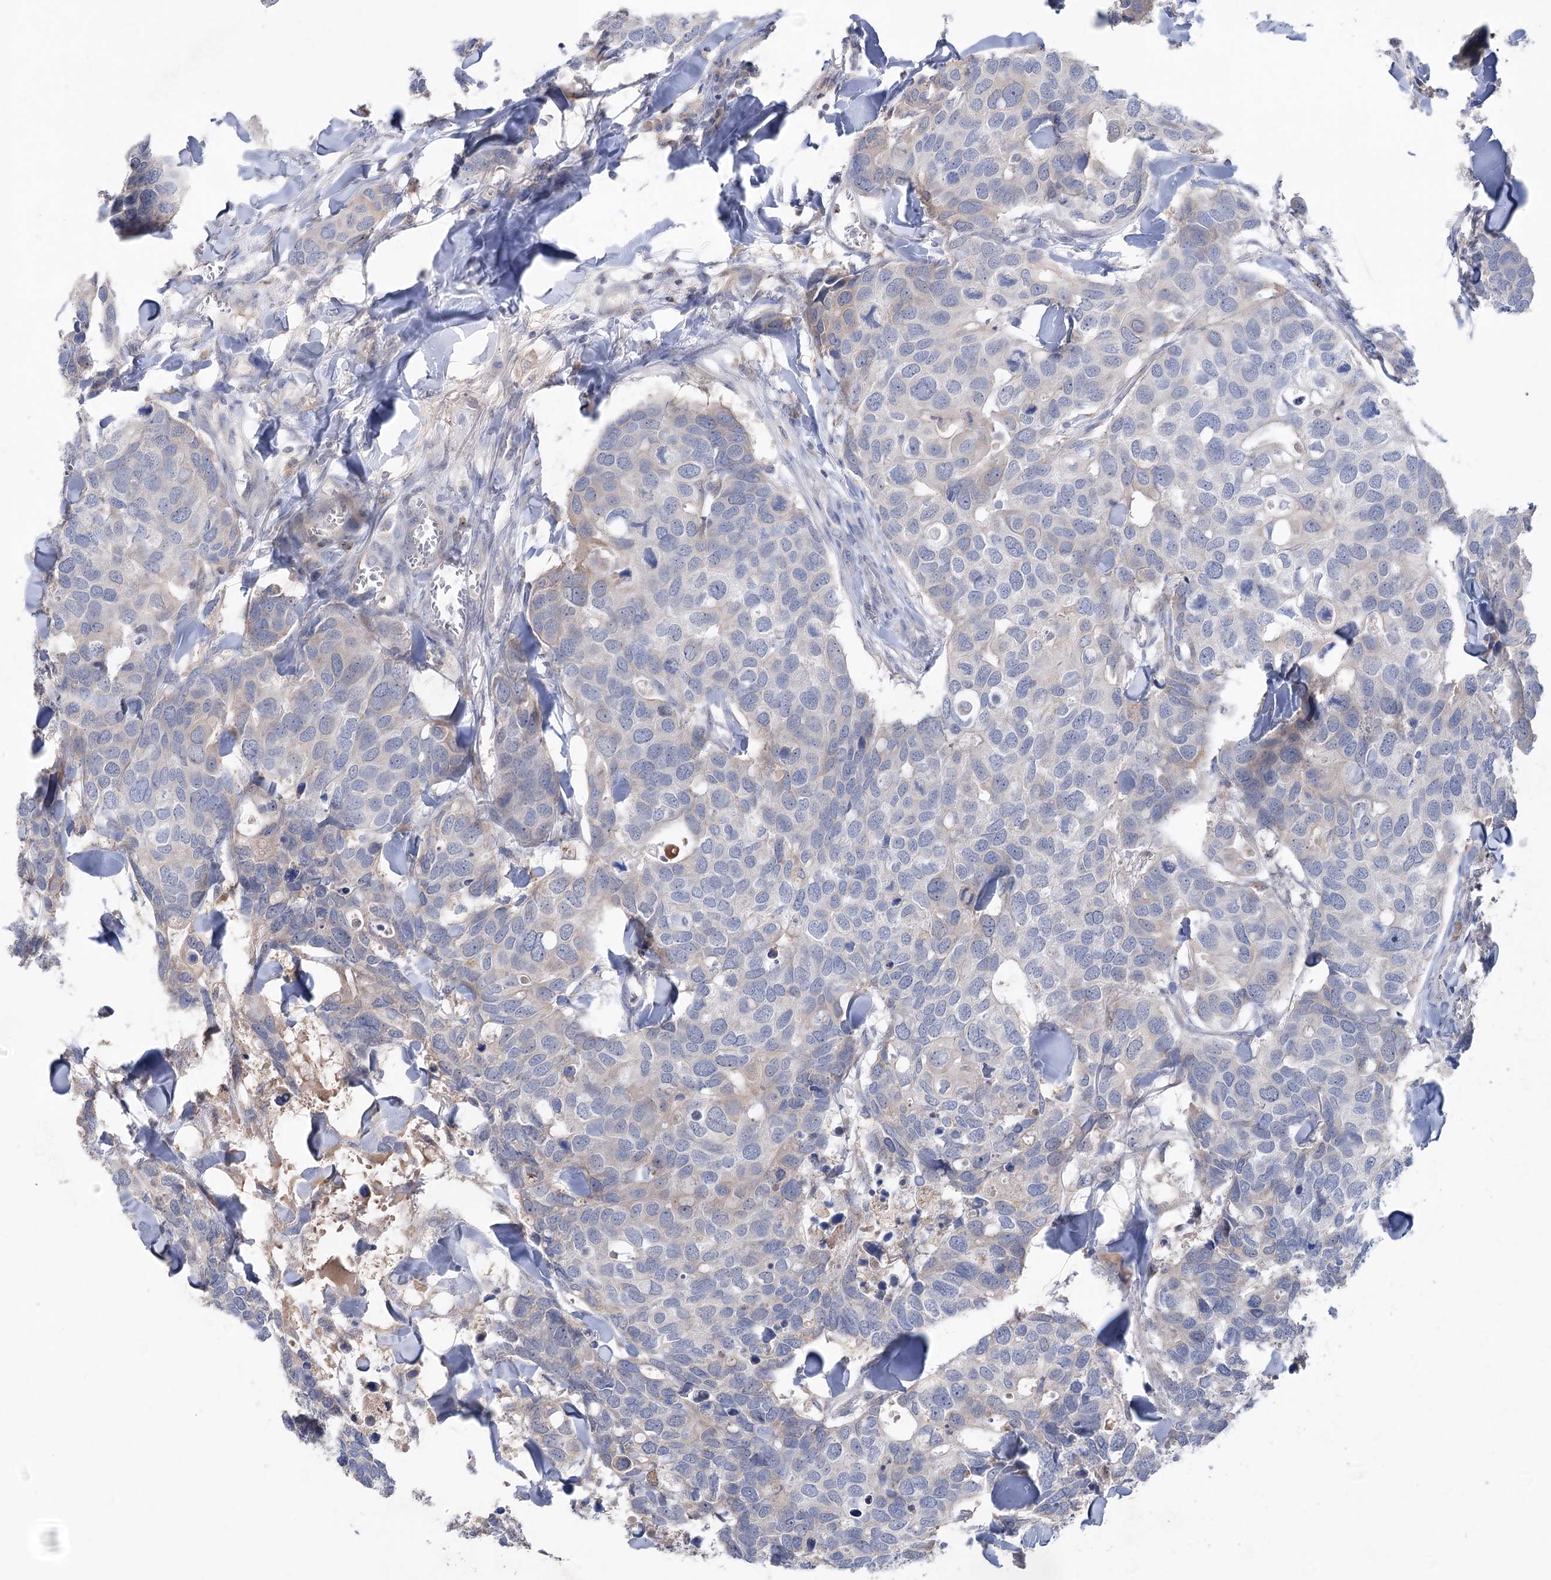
{"staining": {"intensity": "negative", "quantity": "none", "location": "none"}, "tissue": "breast cancer", "cell_type": "Tumor cells", "image_type": "cancer", "snomed": [{"axis": "morphology", "description": "Duct carcinoma"}, {"axis": "topography", "description": "Breast"}], "caption": "Invasive ductal carcinoma (breast) was stained to show a protein in brown. There is no significant expression in tumor cells.", "gene": "MTCH2", "patient": {"sex": "female", "age": 83}}